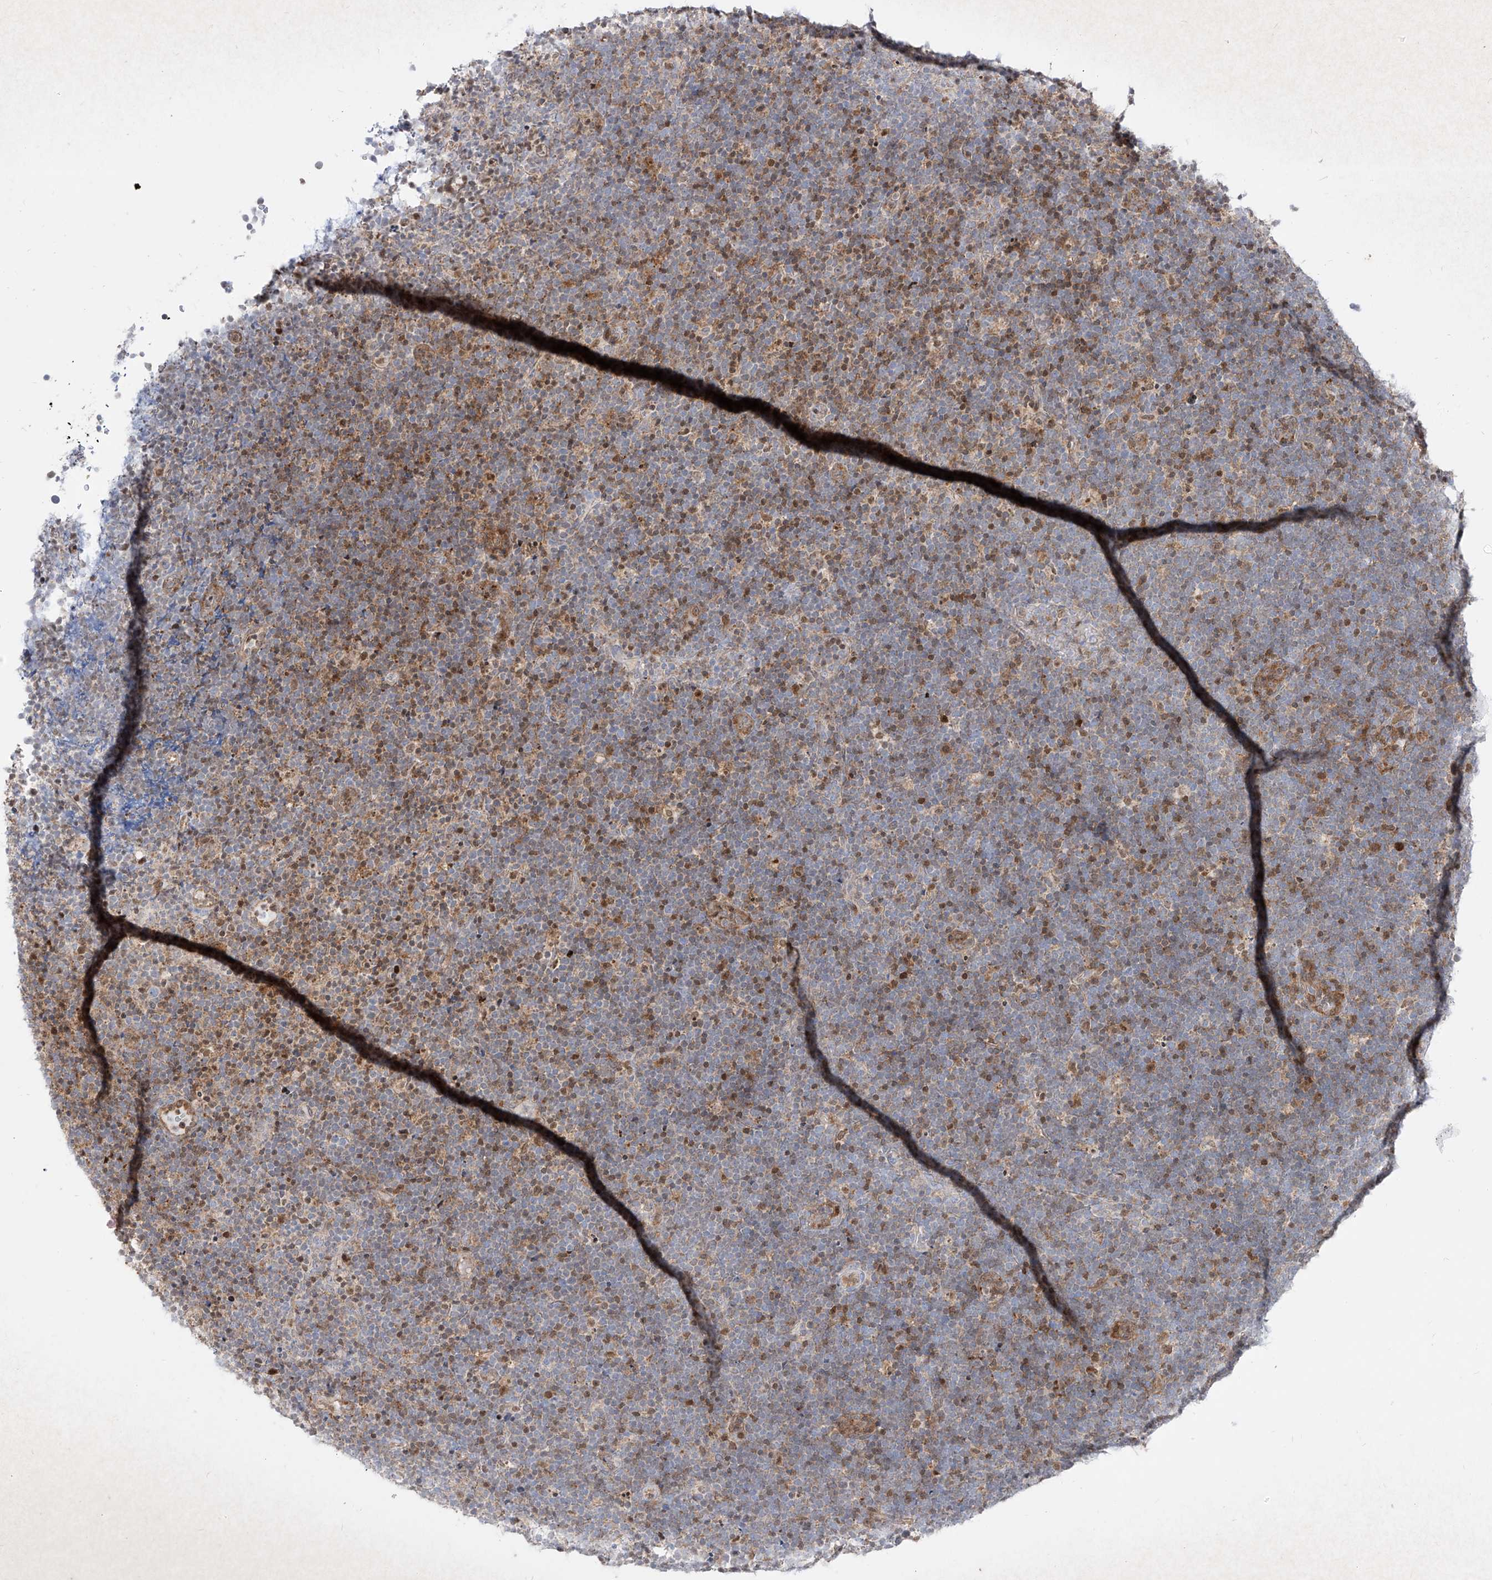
{"staining": {"intensity": "moderate", "quantity": "<25%", "location": "cytoplasmic/membranous,nuclear"}, "tissue": "lymphoma", "cell_type": "Tumor cells", "image_type": "cancer", "snomed": [{"axis": "morphology", "description": "Malignant lymphoma, non-Hodgkin's type, High grade"}, {"axis": "topography", "description": "Lymph node"}], "caption": "Protein expression analysis of lymphoma reveals moderate cytoplasmic/membranous and nuclear positivity in approximately <25% of tumor cells.", "gene": "PSMB10", "patient": {"sex": "male", "age": 13}}